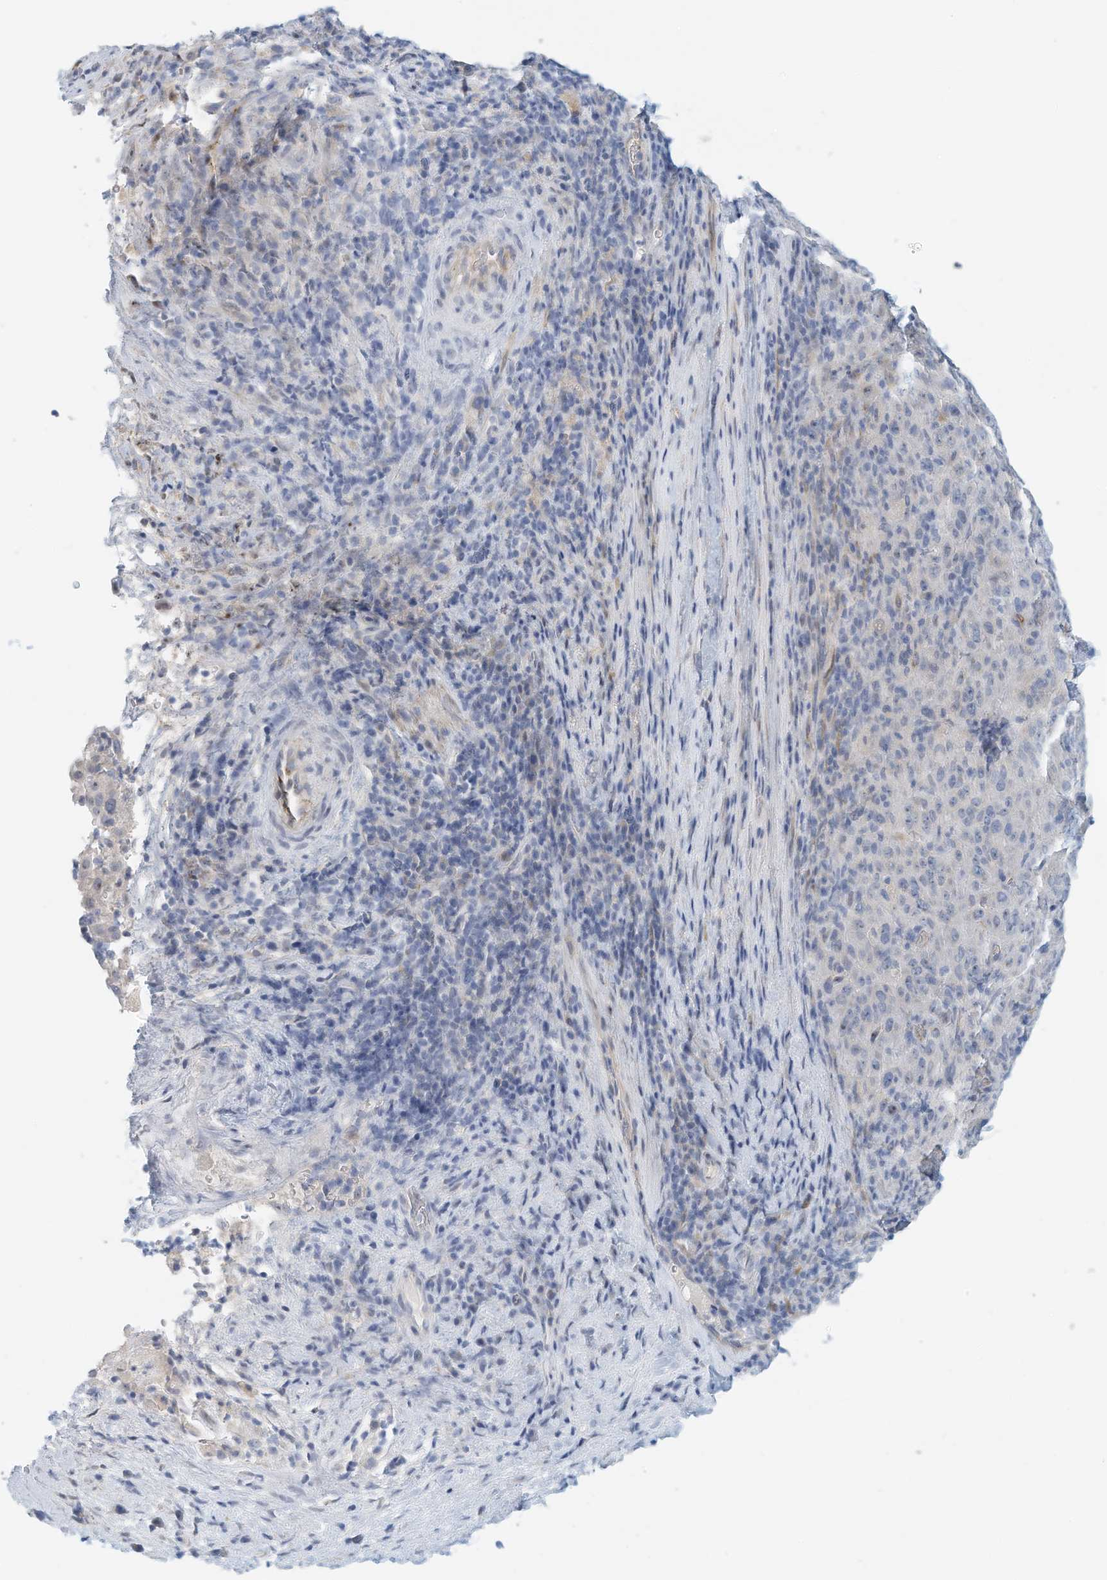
{"staining": {"intensity": "negative", "quantity": "none", "location": "none"}, "tissue": "pancreatic cancer", "cell_type": "Tumor cells", "image_type": "cancer", "snomed": [{"axis": "morphology", "description": "Adenocarcinoma, NOS"}, {"axis": "topography", "description": "Pancreas"}], "caption": "Human pancreatic adenocarcinoma stained for a protein using immunohistochemistry (IHC) exhibits no positivity in tumor cells.", "gene": "ARHGAP28", "patient": {"sex": "male", "age": 63}}